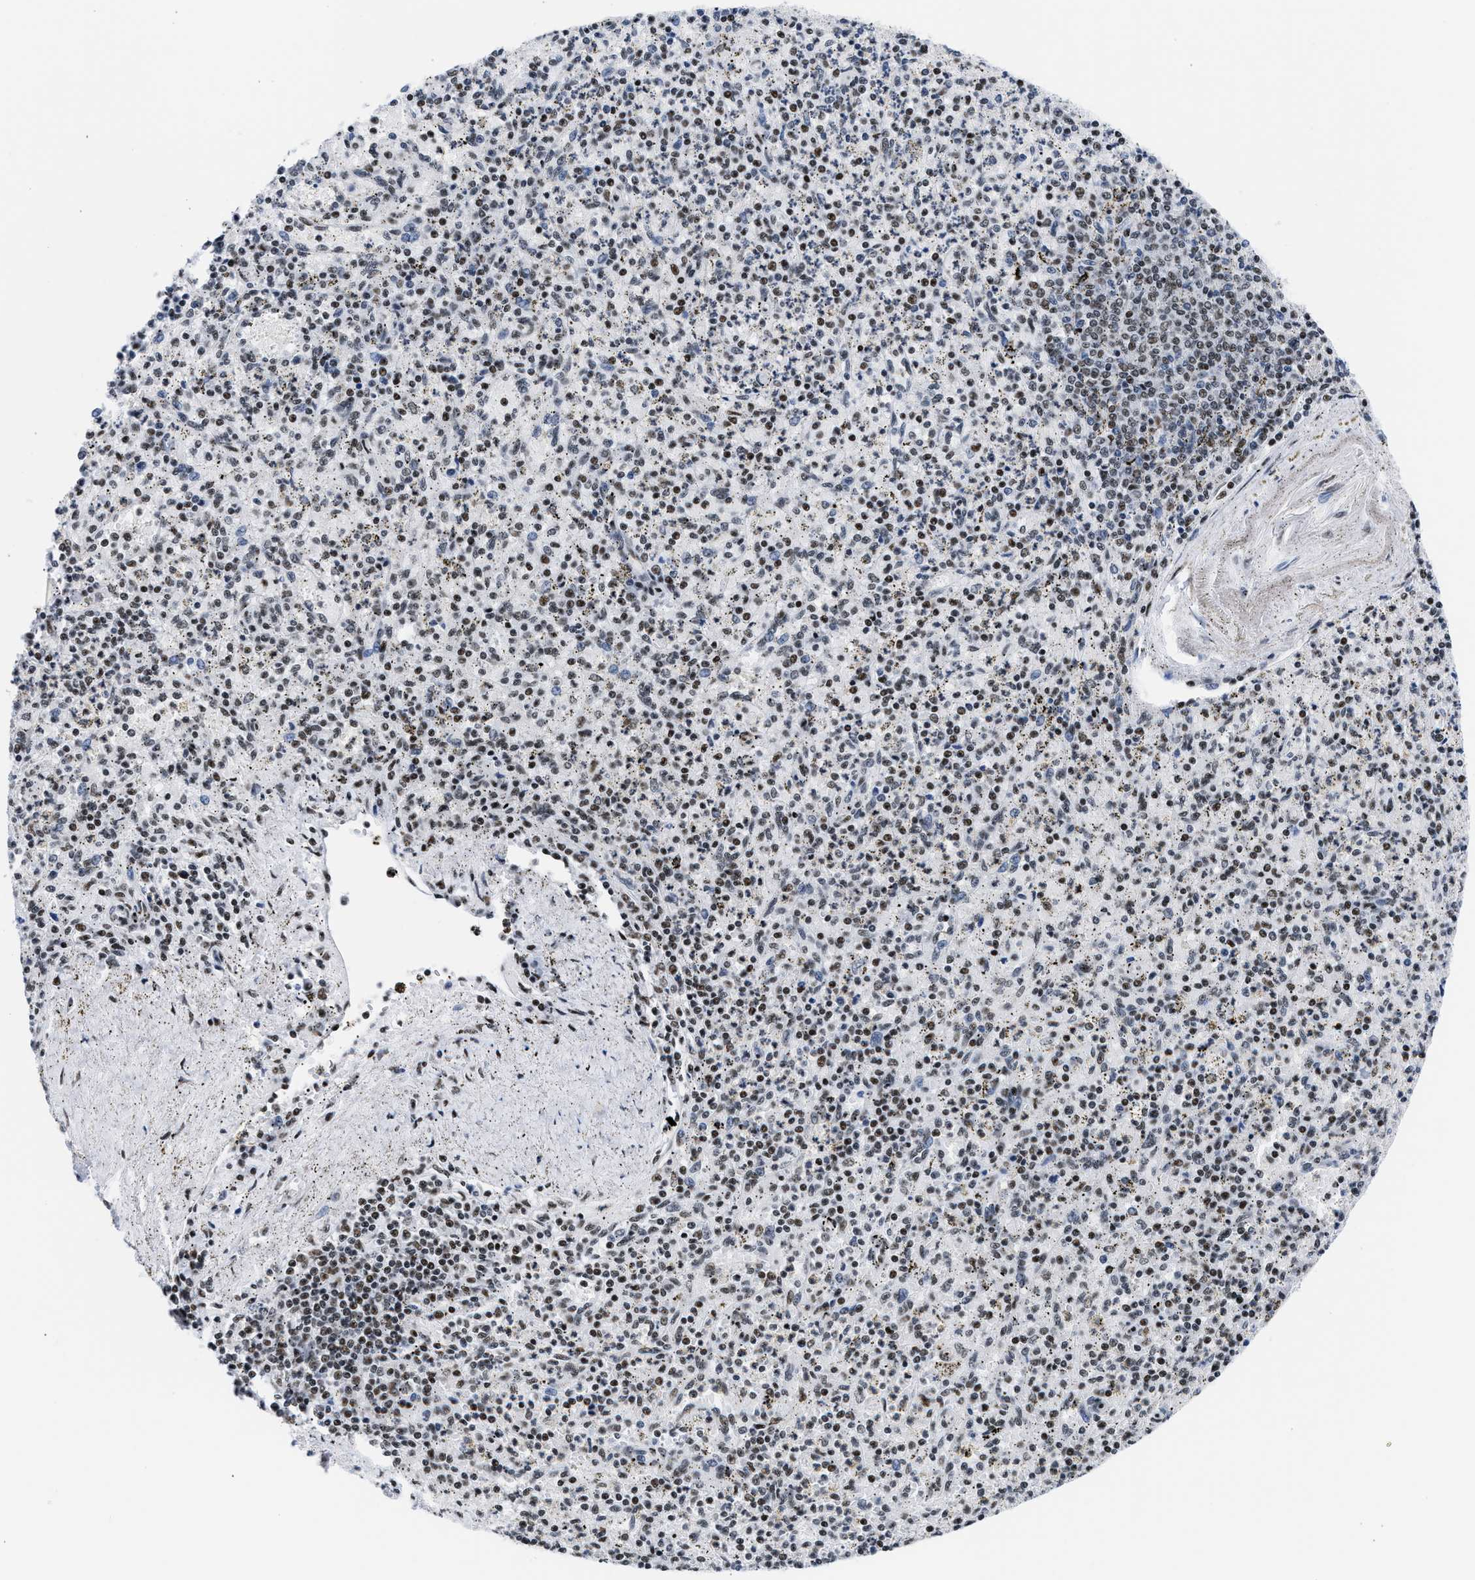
{"staining": {"intensity": "moderate", "quantity": ">75%", "location": "nuclear"}, "tissue": "spleen", "cell_type": "Cells in red pulp", "image_type": "normal", "snomed": [{"axis": "morphology", "description": "Normal tissue, NOS"}, {"axis": "topography", "description": "Spleen"}], "caption": "Immunohistochemistry histopathology image of normal spleen: human spleen stained using immunohistochemistry (IHC) demonstrates medium levels of moderate protein expression localized specifically in the nuclear of cells in red pulp, appearing as a nuclear brown color.", "gene": "RBM8A", "patient": {"sex": "male", "age": 72}}